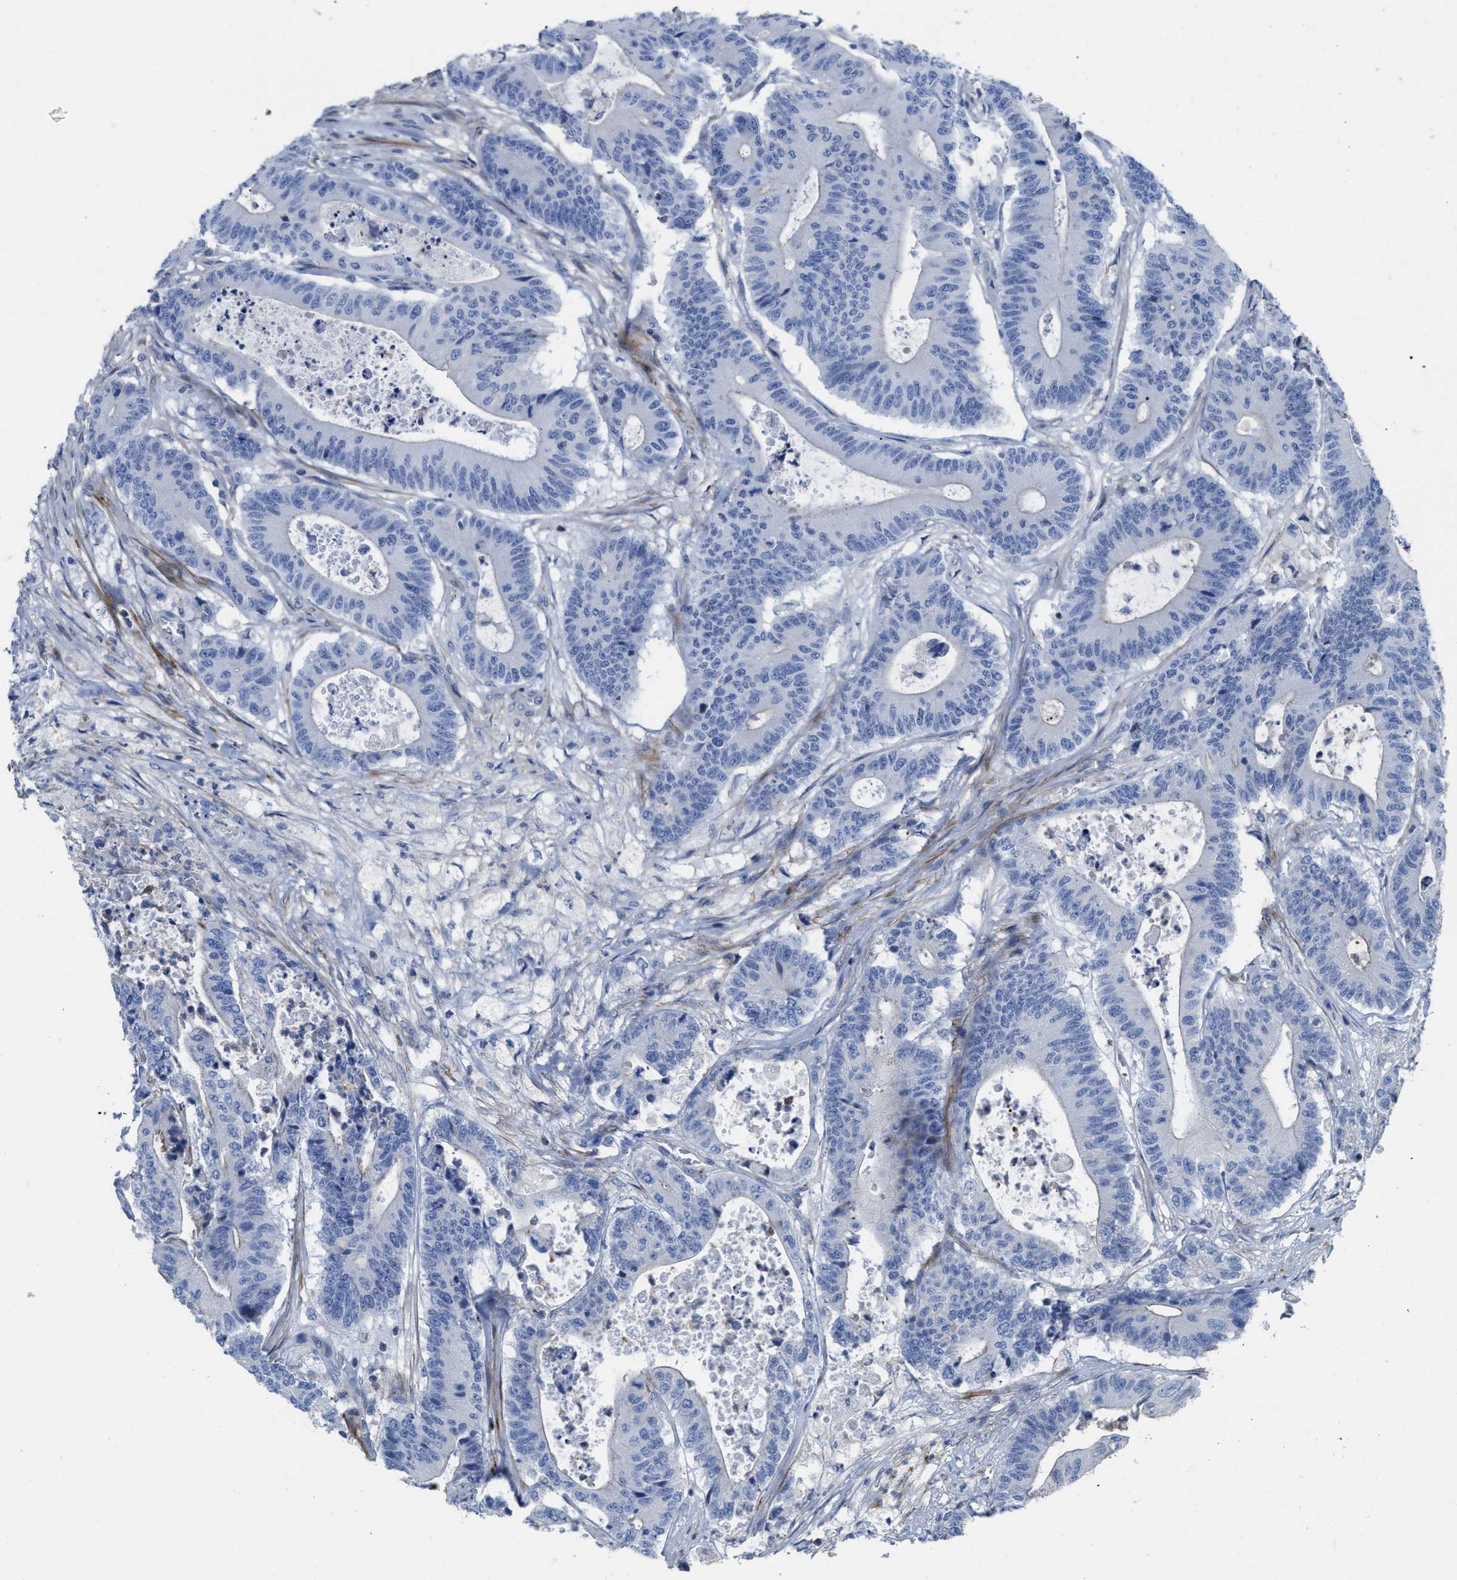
{"staining": {"intensity": "negative", "quantity": "none", "location": "none"}, "tissue": "colorectal cancer", "cell_type": "Tumor cells", "image_type": "cancer", "snomed": [{"axis": "morphology", "description": "Adenocarcinoma, NOS"}, {"axis": "topography", "description": "Colon"}], "caption": "IHC image of human colorectal adenocarcinoma stained for a protein (brown), which displays no positivity in tumor cells.", "gene": "PRMT2", "patient": {"sex": "female", "age": 84}}